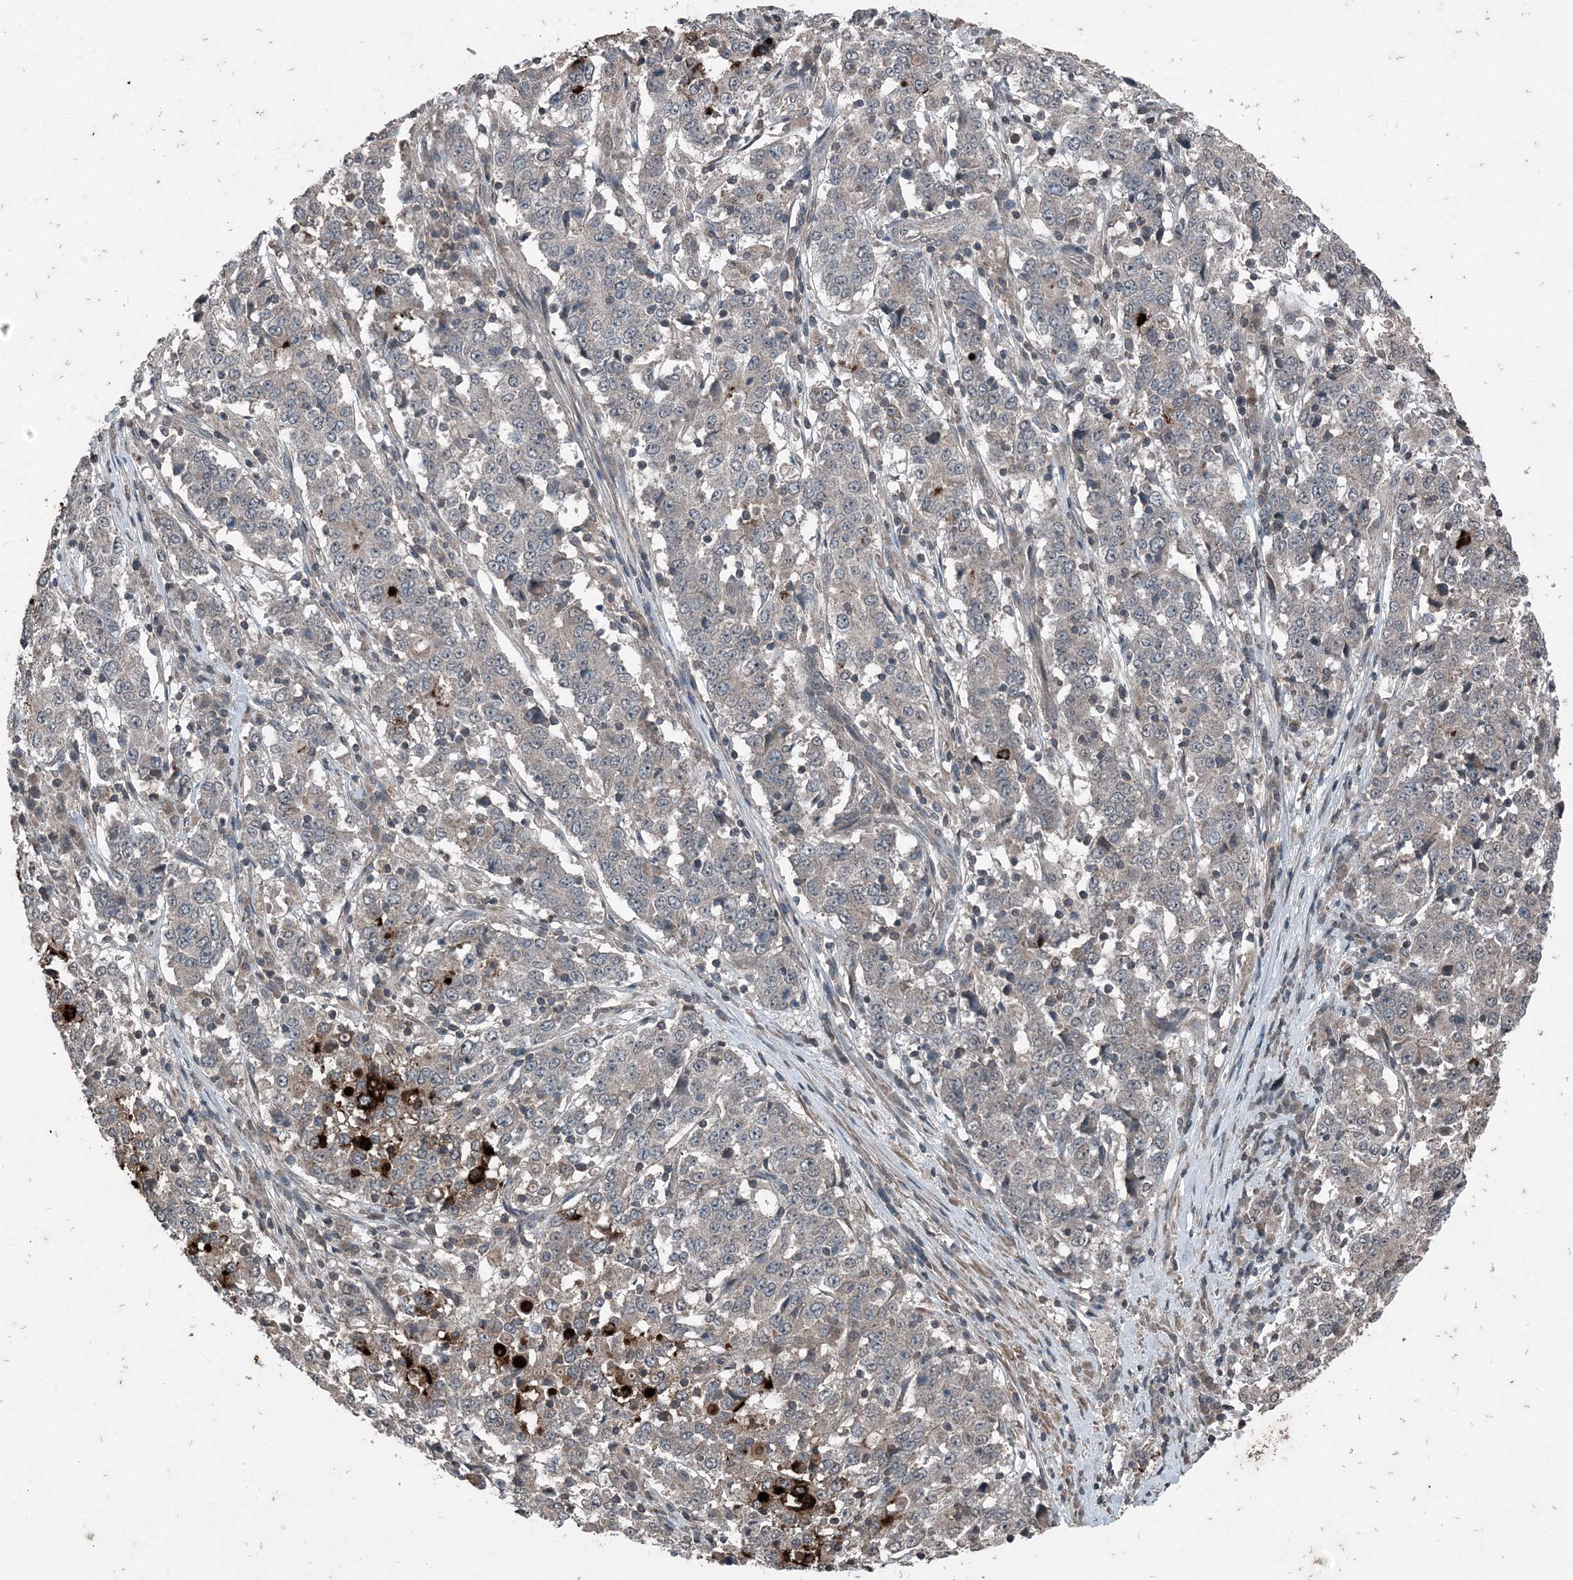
{"staining": {"intensity": "negative", "quantity": "none", "location": "none"}, "tissue": "stomach cancer", "cell_type": "Tumor cells", "image_type": "cancer", "snomed": [{"axis": "morphology", "description": "Adenocarcinoma, NOS"}, {"axis": "topography", "description": "Stomach"}], "caption": "Stomach adenocarcinoma was stained to show a protein in brown. There is no significant expression in tumor cells. (DAB immunohistochemistry (IHC) with hematoxylin counter stain).", "gene": "CFL1", "patient": {"sex": "male", "age": 59}}